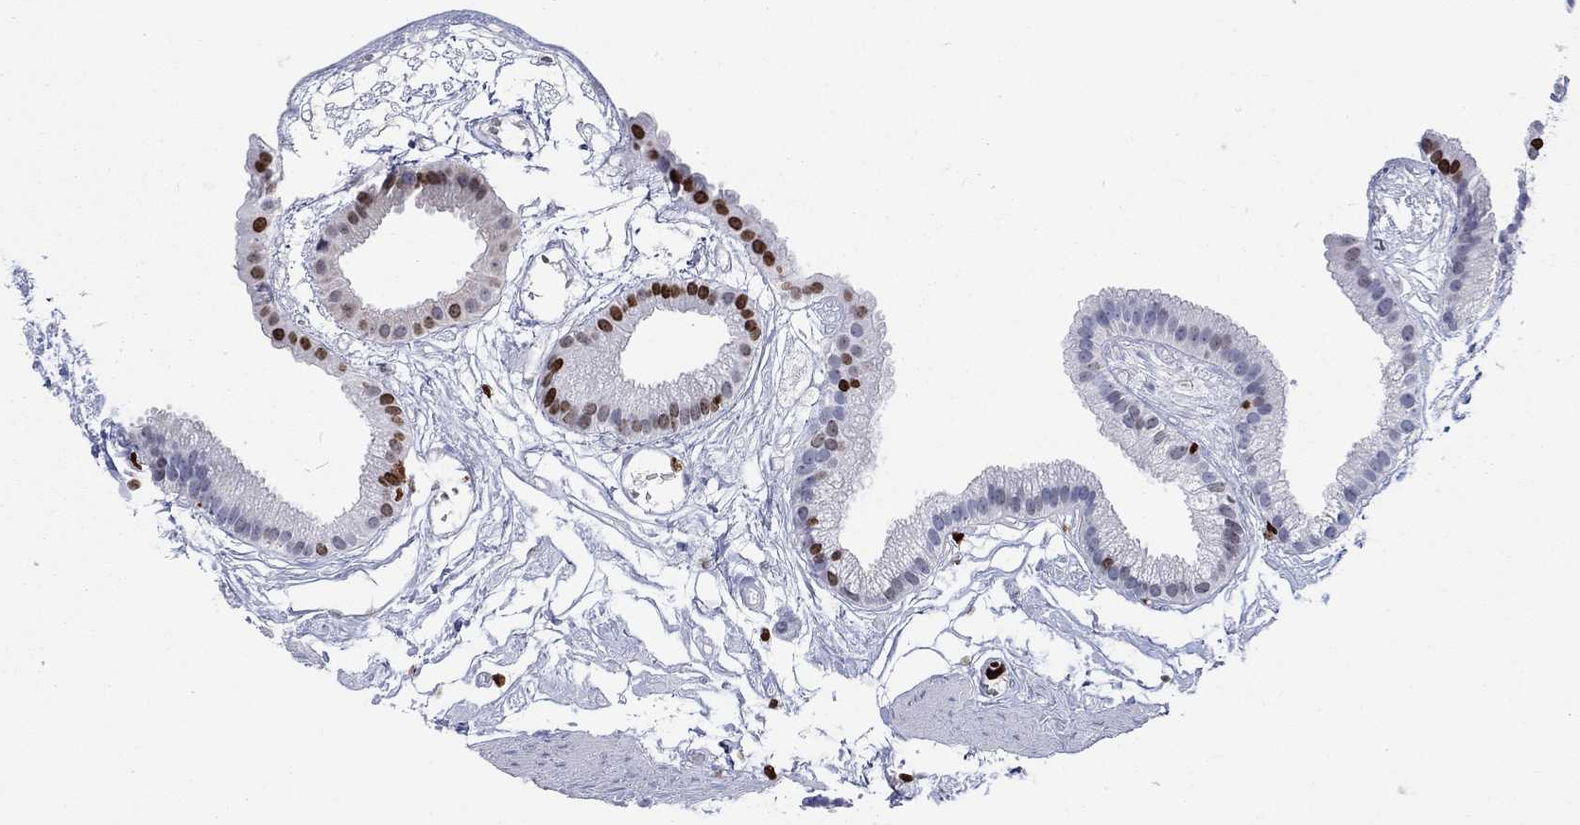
{"staining": {"intensity": "strong", "quantity": "25%-75%", "location": "nuclear"}, "tissue": "gallbladder", "cell_type": "Glandular cells", "image_type": "normal", "snomed": [{"axis": "morphology", "description": "Normal tissue, NOS"}, {"axis": "topography", "description": "Gallbladder"}], "caption": "Gallbladder stained with DAB (3,3'-diaminobenzidine) IHC shows high levels of strong nuclear staining in approximately 25%-75% of glandular cells.", "gene": "H1", "patient": {"sex": "female", "age": 45}}